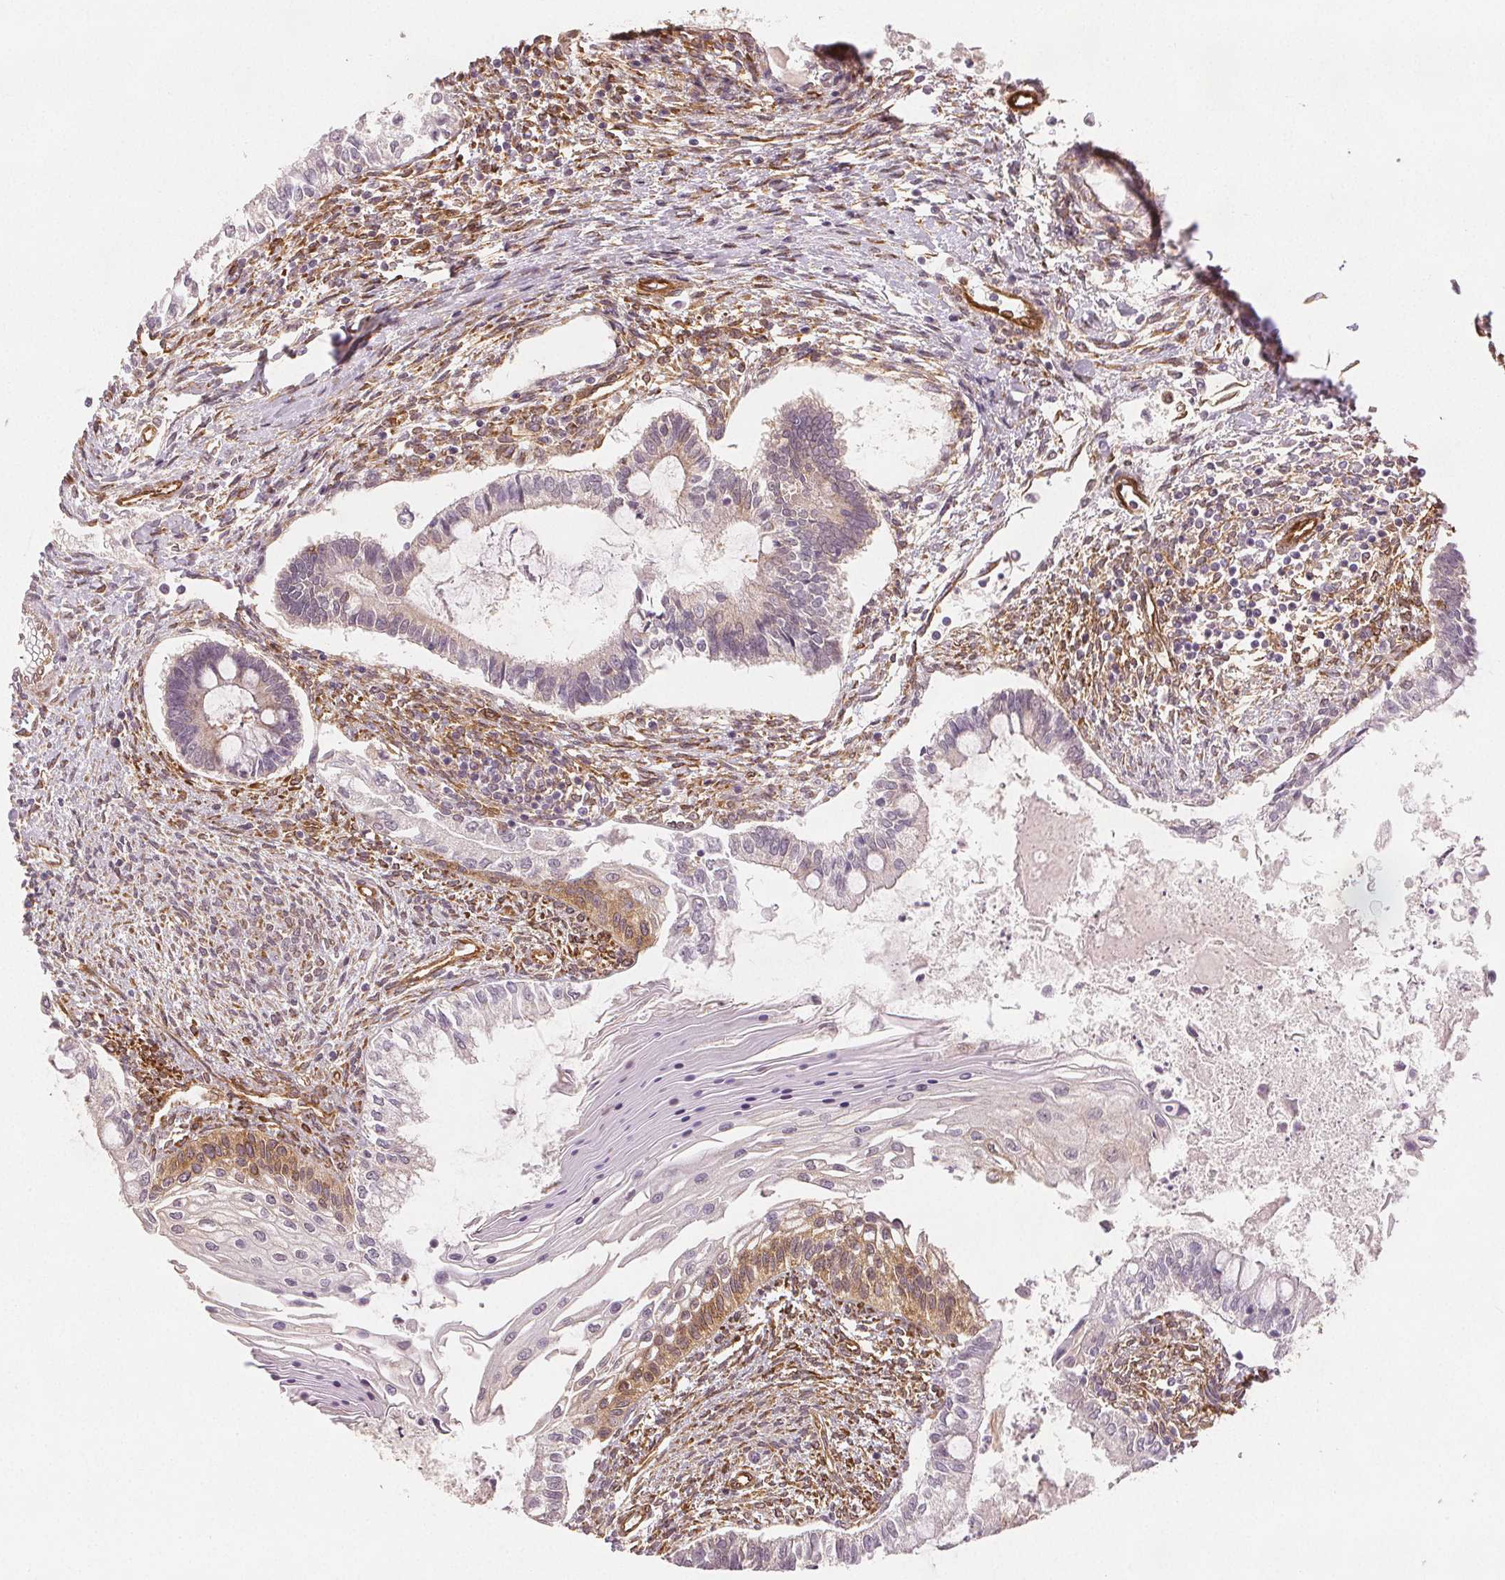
{"staining": {"intensity": "moderate", "quantity": "<25%", "location": "cytoplasmic/membranous"}, "tissue": "testis cancer", "cell_type": "Tumor cells", "image_type": "cancer", "snomed": [{"axis": "morphology", "description": "Carcinoma, Embryonal, NOS"}, {"axis": "topography", "description": "Testis"}], "caption": "This image exhibits IHC staining of embryonal carcinoma (testis), with low moderate cytoplasmic/membranous staining in approximately <25% of tumor cells.", "gene": "DIAPH2", "patient": {"sex": "male", "age": 37}}